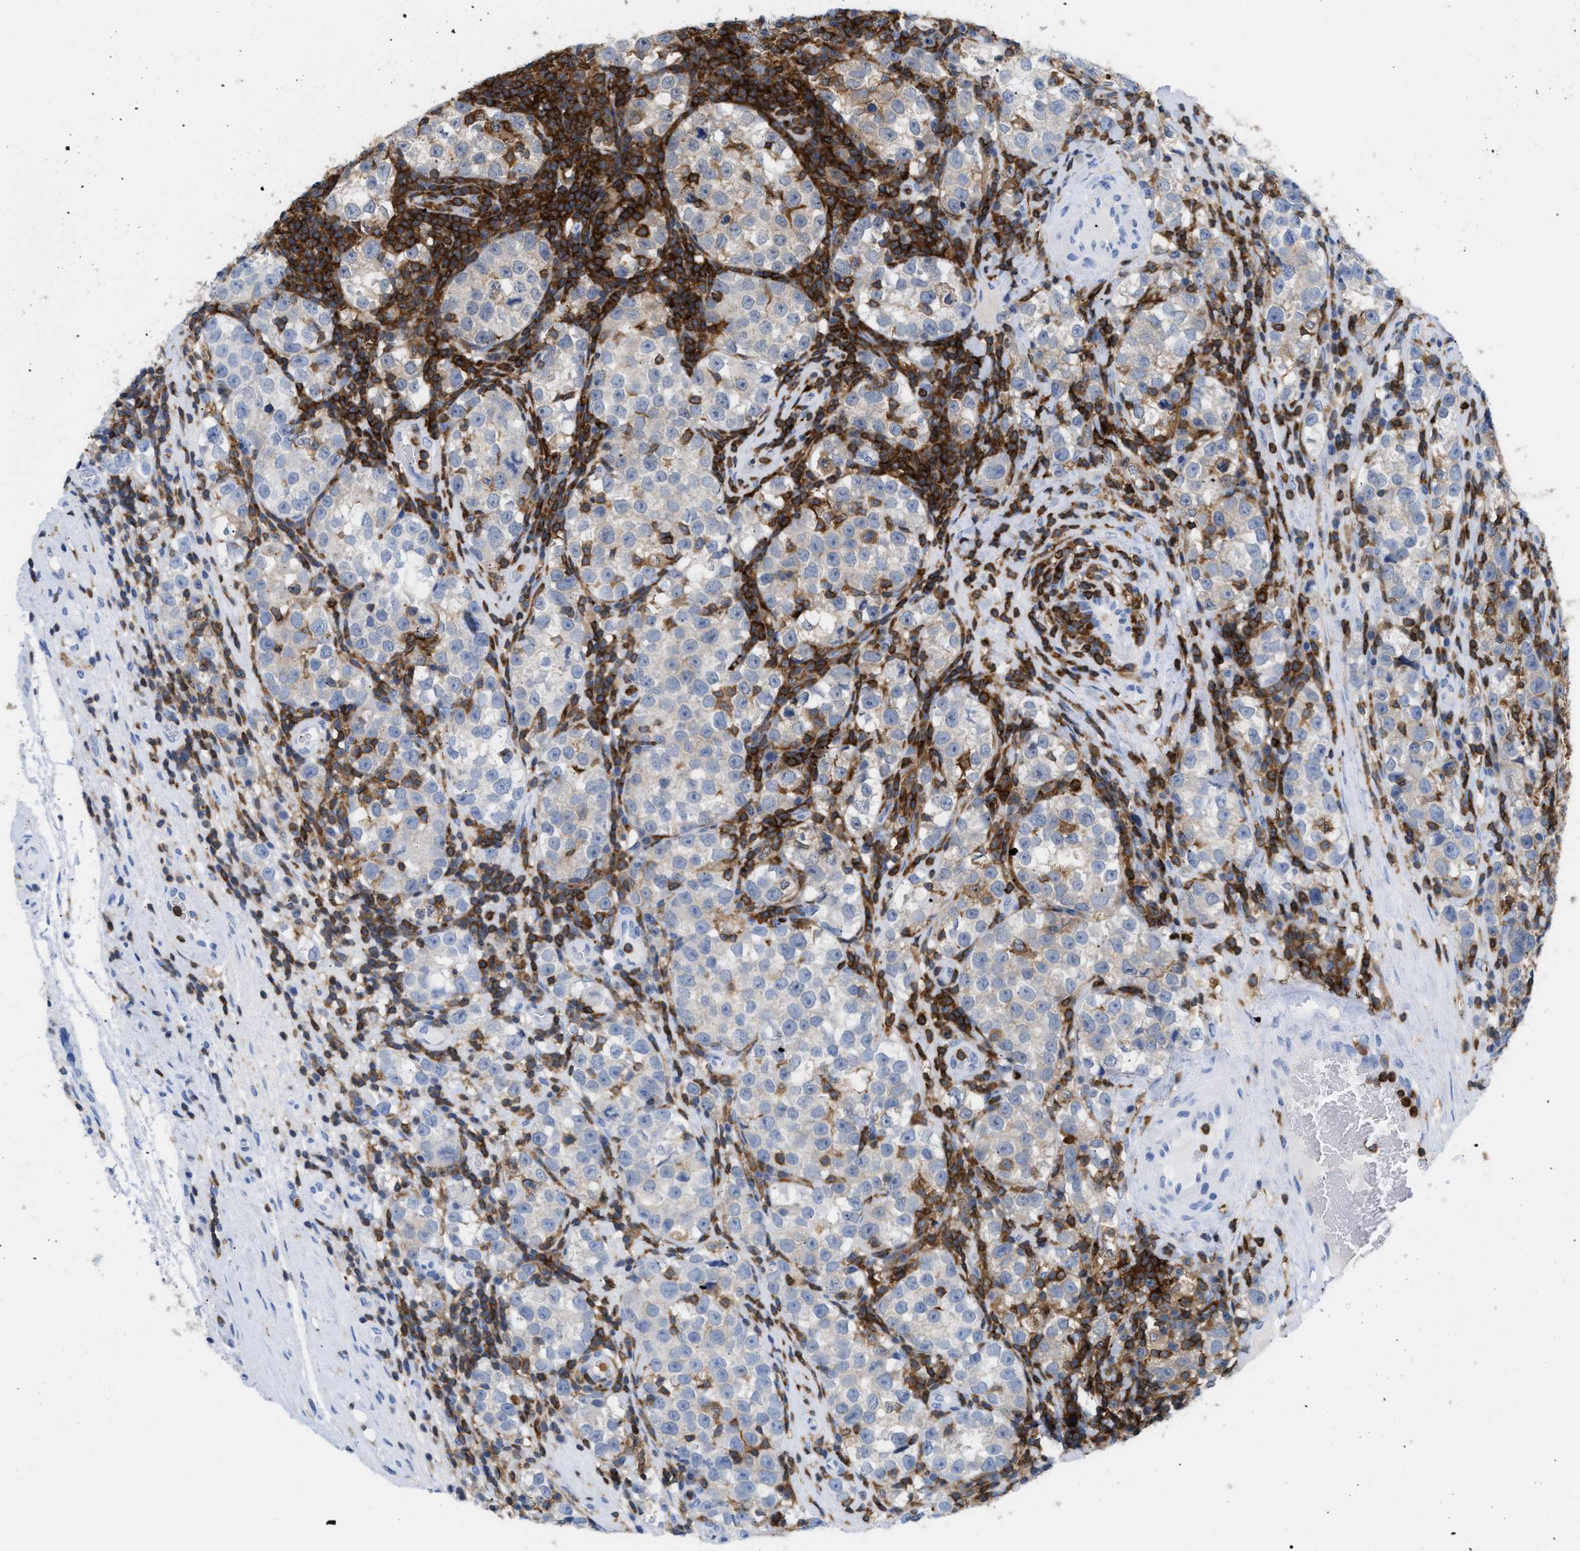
{"staining": {"intensity": "weak", "quantity": "<25%", "location": "cytoplasmic/membranous"}, "tissue": "testis cancer", "cell_type": "Tumor cells", "image_type": "cancer", "snomed": [{"axis": "morphology", "description": "Normal tissue, NOS"}, {"axis": "morphology", "description": "Seminoma, NOS"}, {"axis": "topography", "description": "Testis"}], "caption": "This is an IHC photomicrograph of human testis cancer (seminoma). There is no positivity in tumor cells.", "gene": "LCP1", "patient": {"sex": "male", "age": 43}}